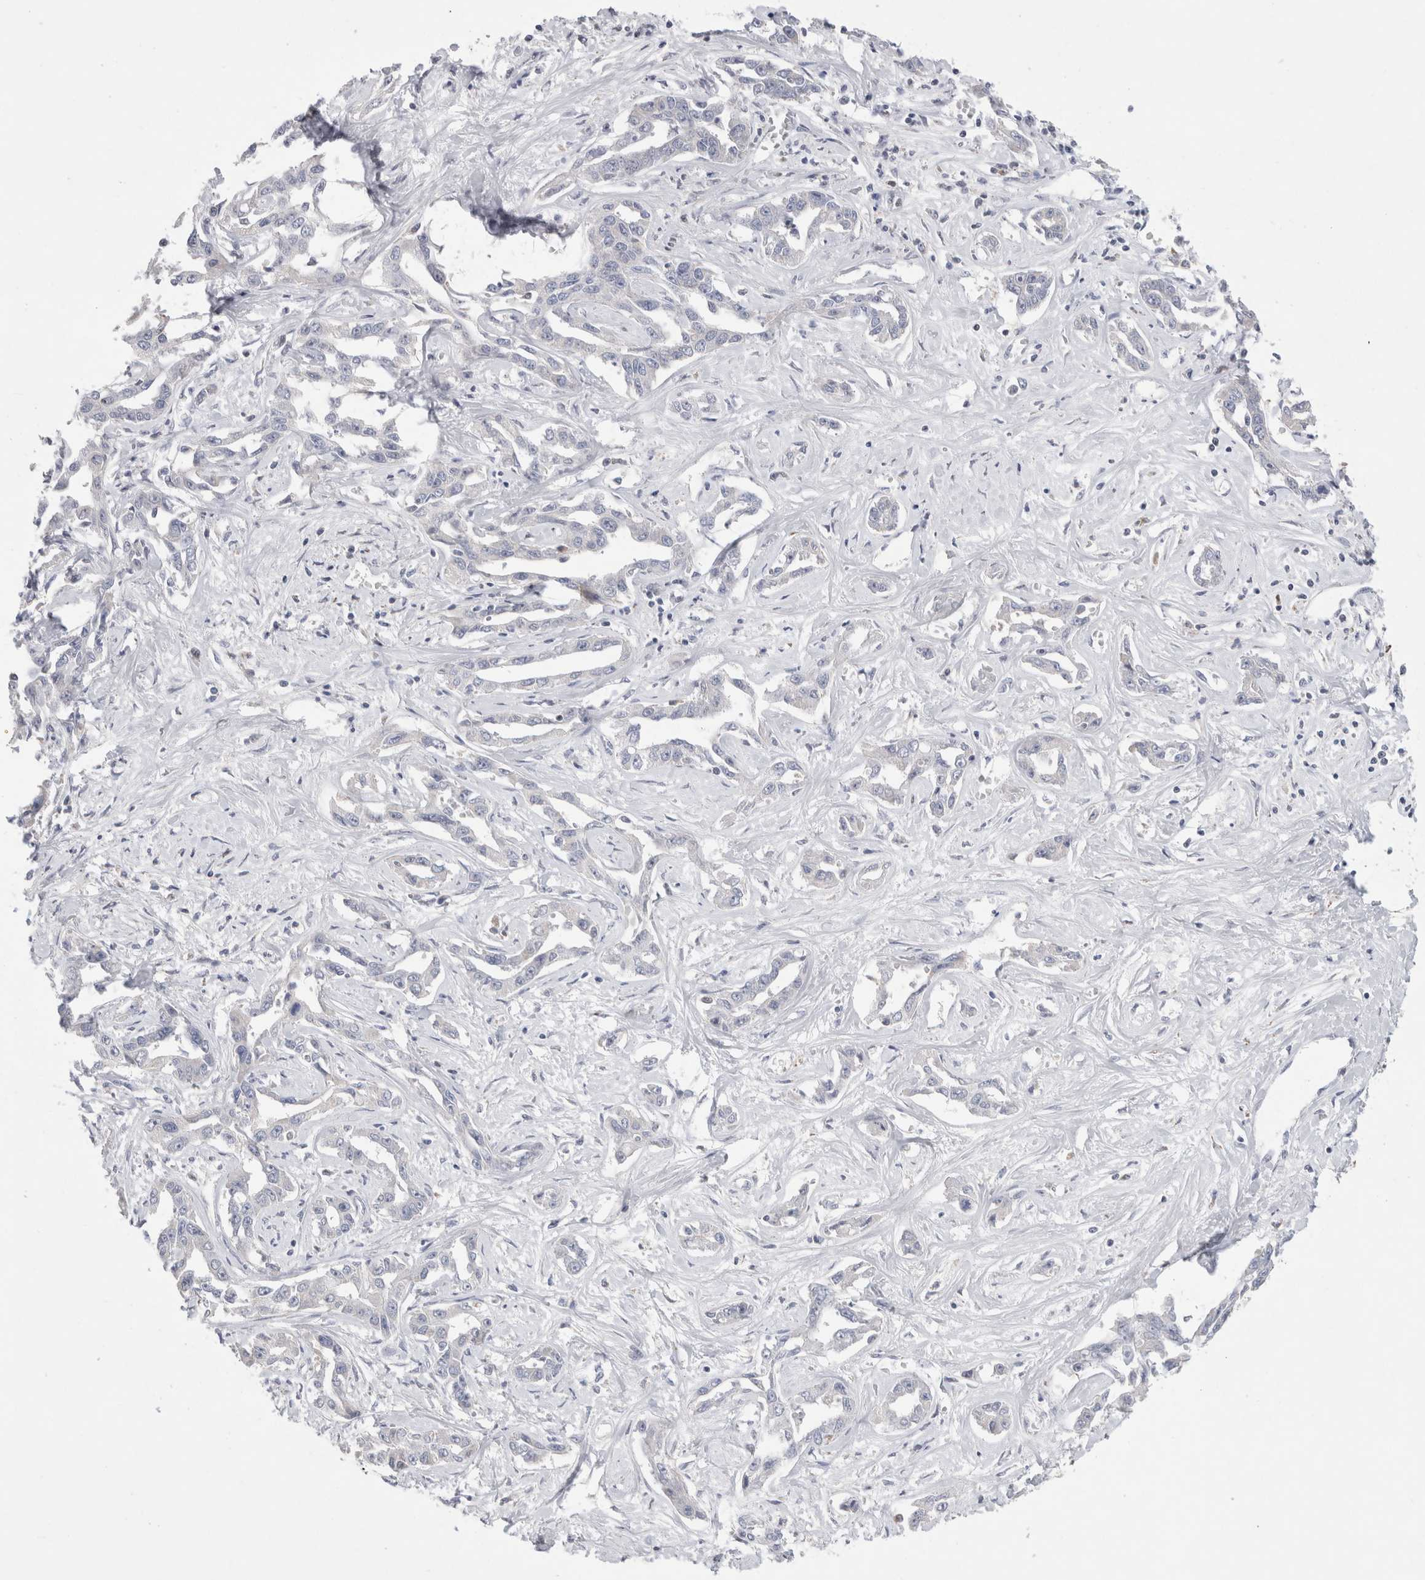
{"staining": {"intensity": "negative", "quantity": "none", "location": "none"}, "tissue": "liver cancer", "cell_type": "Tumor cells", "image_type": "cancer", "snomed": [{"axis": "morphology", "description": "Cholangiocarcinoma"}, {"axis": "topography", "description": "Liver"}], "caption": "Liver cancer (cholangiocarcinoma) was stained to show a protein in brown. There is no significant staining in tumor cells.", "gene": "AGMAT", "patient": {"sex": "male", "age": 59}}